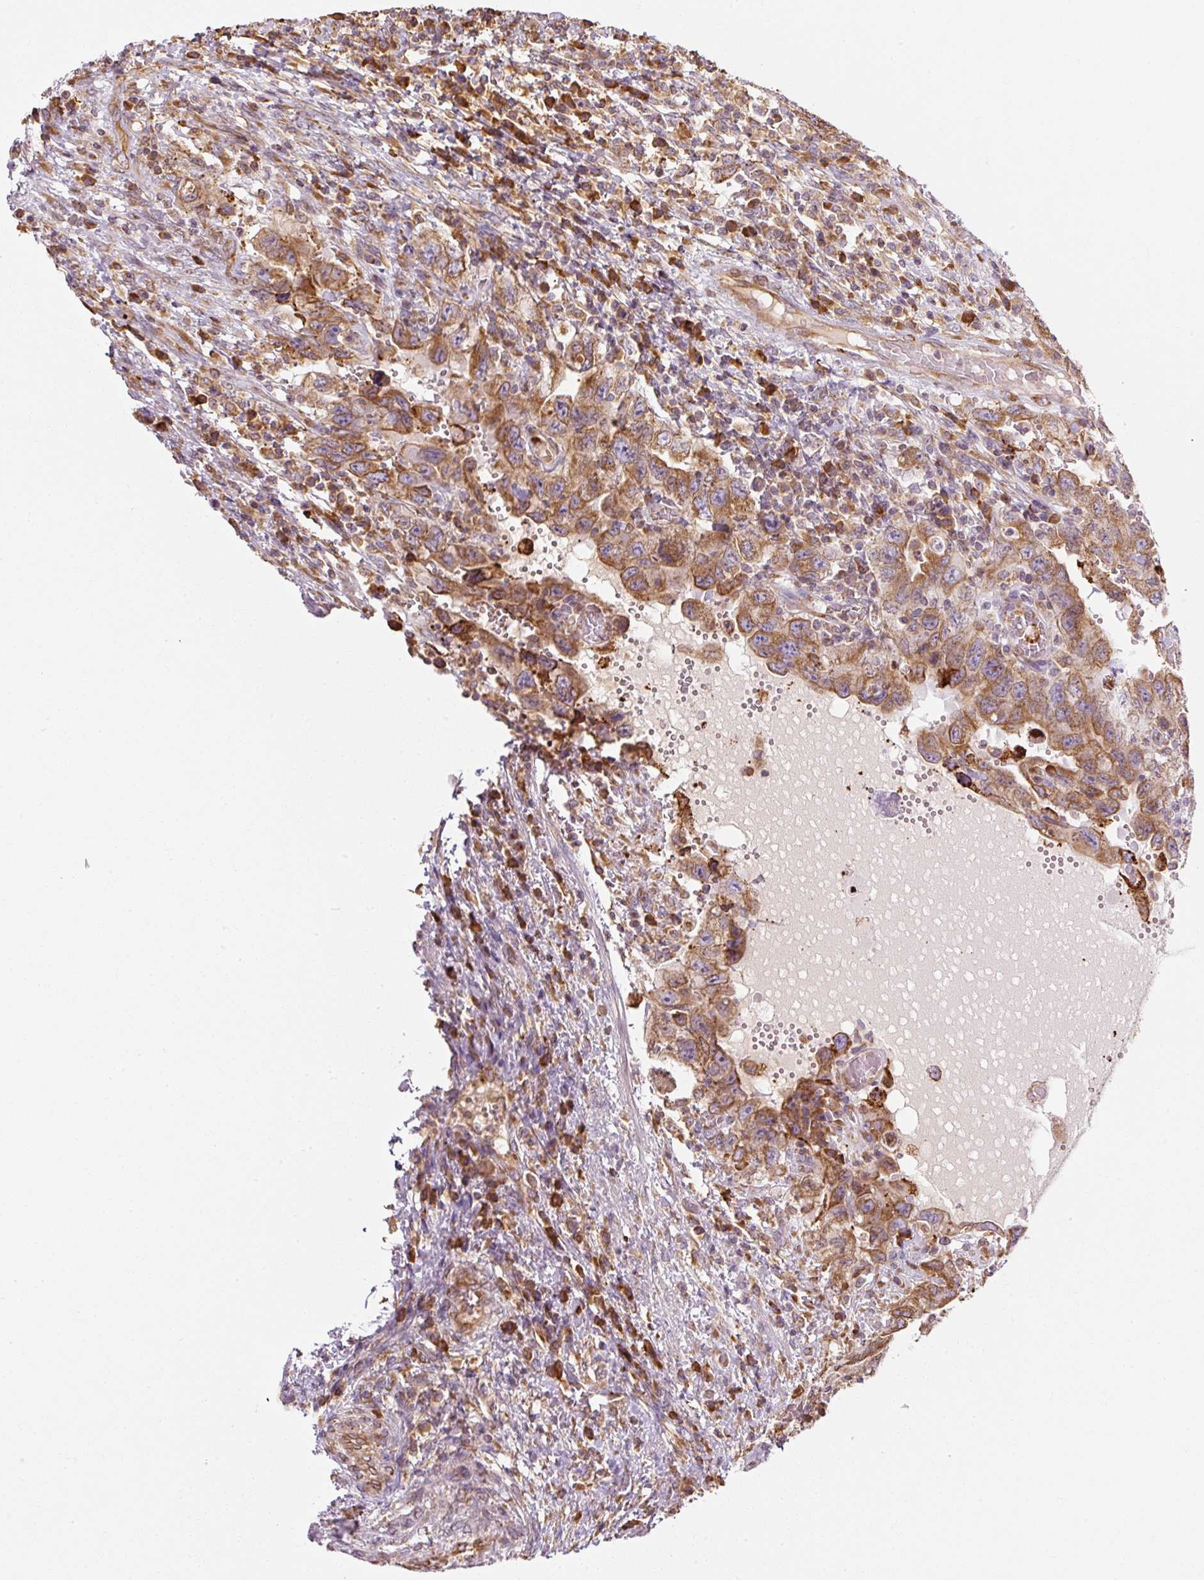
{"staining": {"intensity": "moderate", "quantity": ">75%", "location": "cytoplasmic/membranous"}, "tissue": "testis cancer", "cell_type": "Tumor cells", "image_type": "cancer", "snomed": [{"axis": "morphology", "description": "Carcinoma, Embryonal, NOS"}, {"axis": "topography", "description": "Testis"}], "caption": "Immunohistochemical staining of testis cancer (embryonal carcinoma) reveals medium levels of moderate cytoplasmic/membranous protein positivity in about >75% of tumor cells. (DAB (3,3'-diaminobenzidine) IHC with brightfield microscopy, high magnification).", "gene": "PRKCSH", "patient": {"sex": "male", "age": 26}}